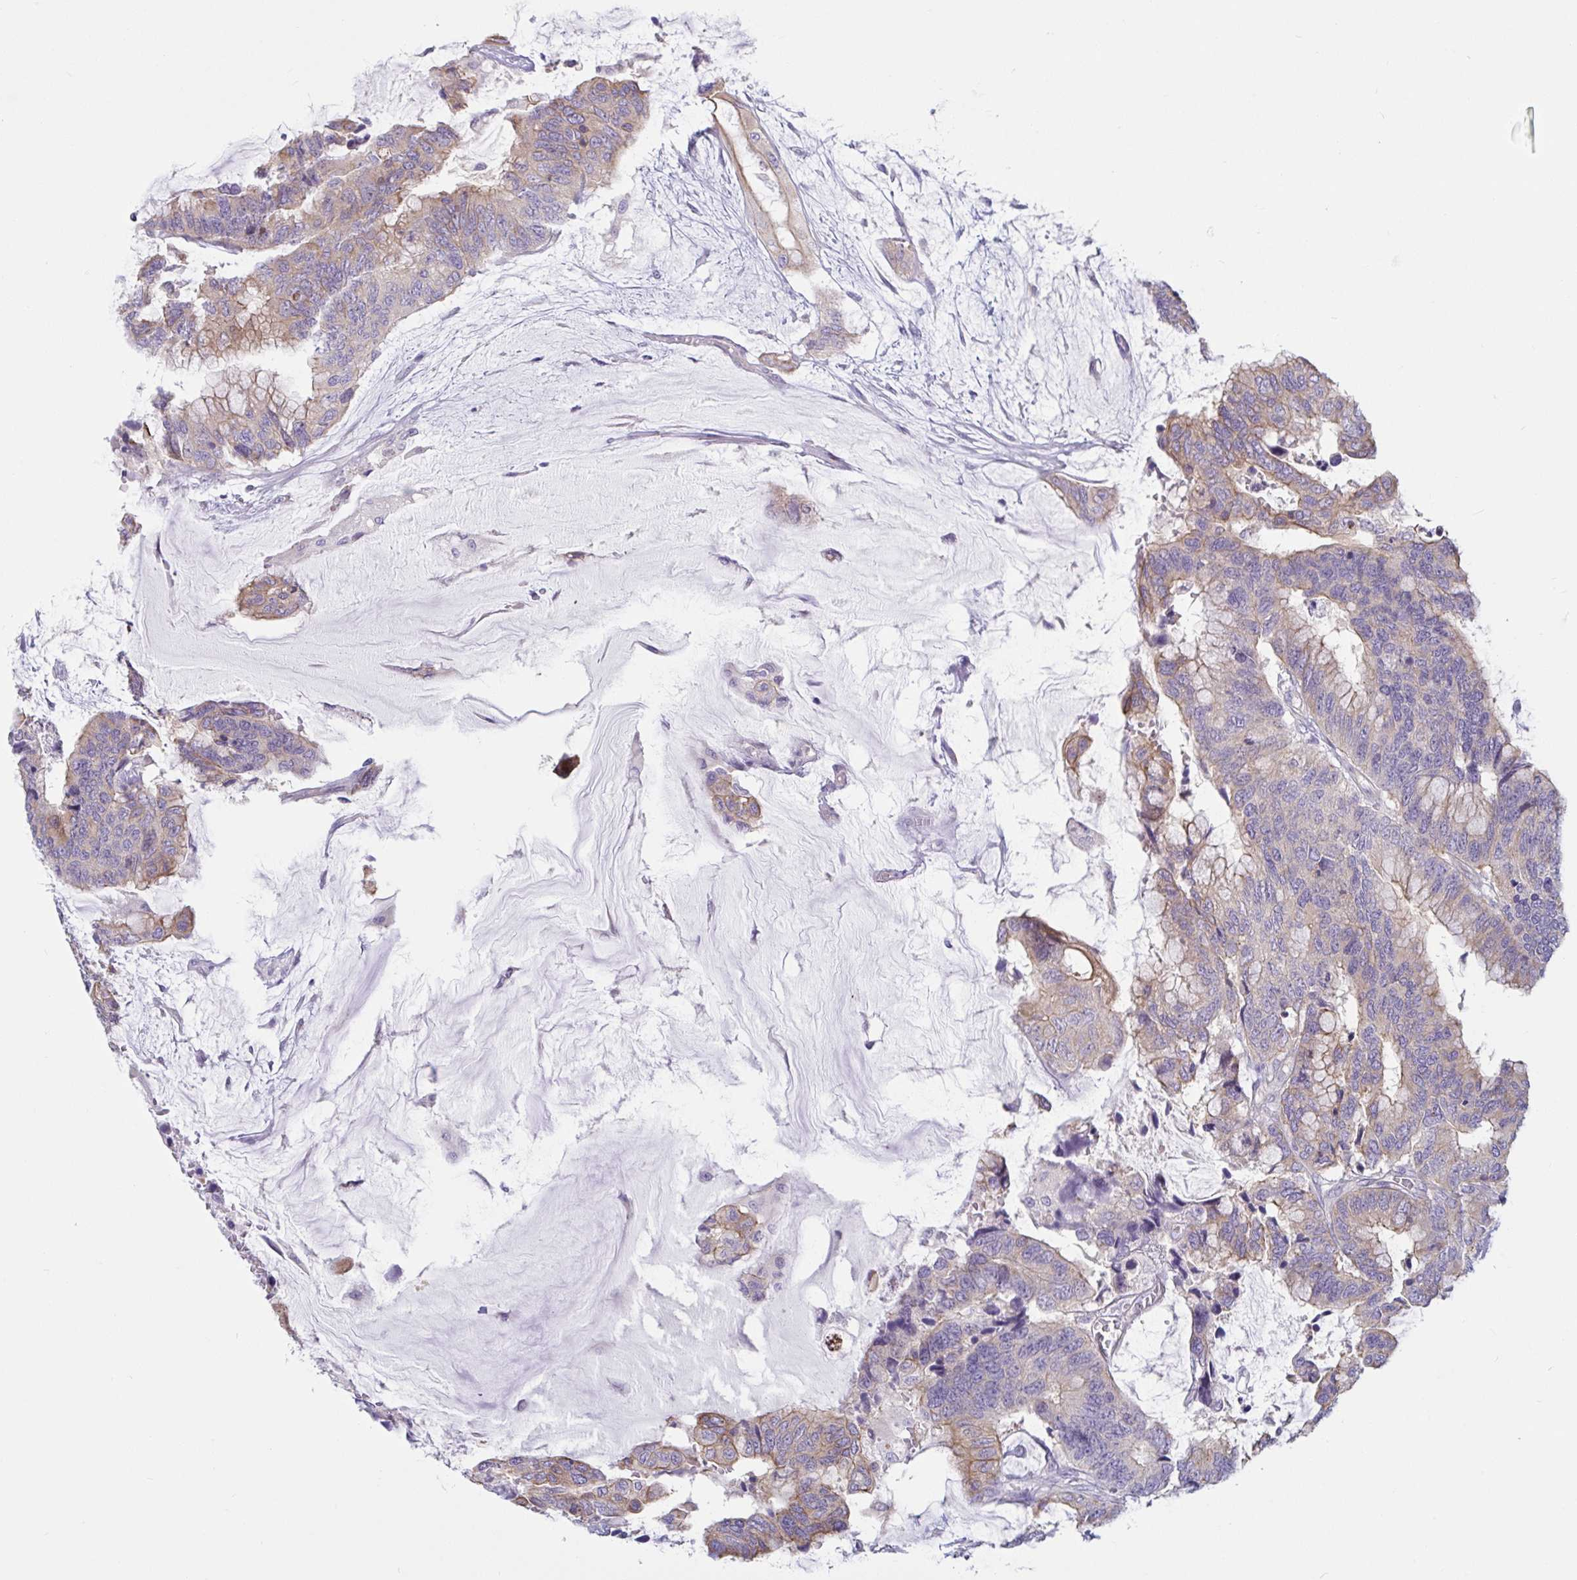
{"staining": {"intensity": "weak", "quantity": "25%-75%", "location": "cytoplasmic/membranous"}, "tissue": "colorectal cancer", "cell_type": "Tumor cells", "image_type": "cancer", "snomed": [{"axis": "morphology", "description": "Adenocarcinoma, NOS"}, {"axis": "topography", "description": "Rectum"}], "caption": "Immunohistochemical staining of colorectal cancer (adenocarcinoma) demonstrates low levels of weak cytoplasmic/membranous expression in about 25%-75% of tumor cells.", "gene": "TNNI2", "patient": {"sex": "female", "age": 59}}